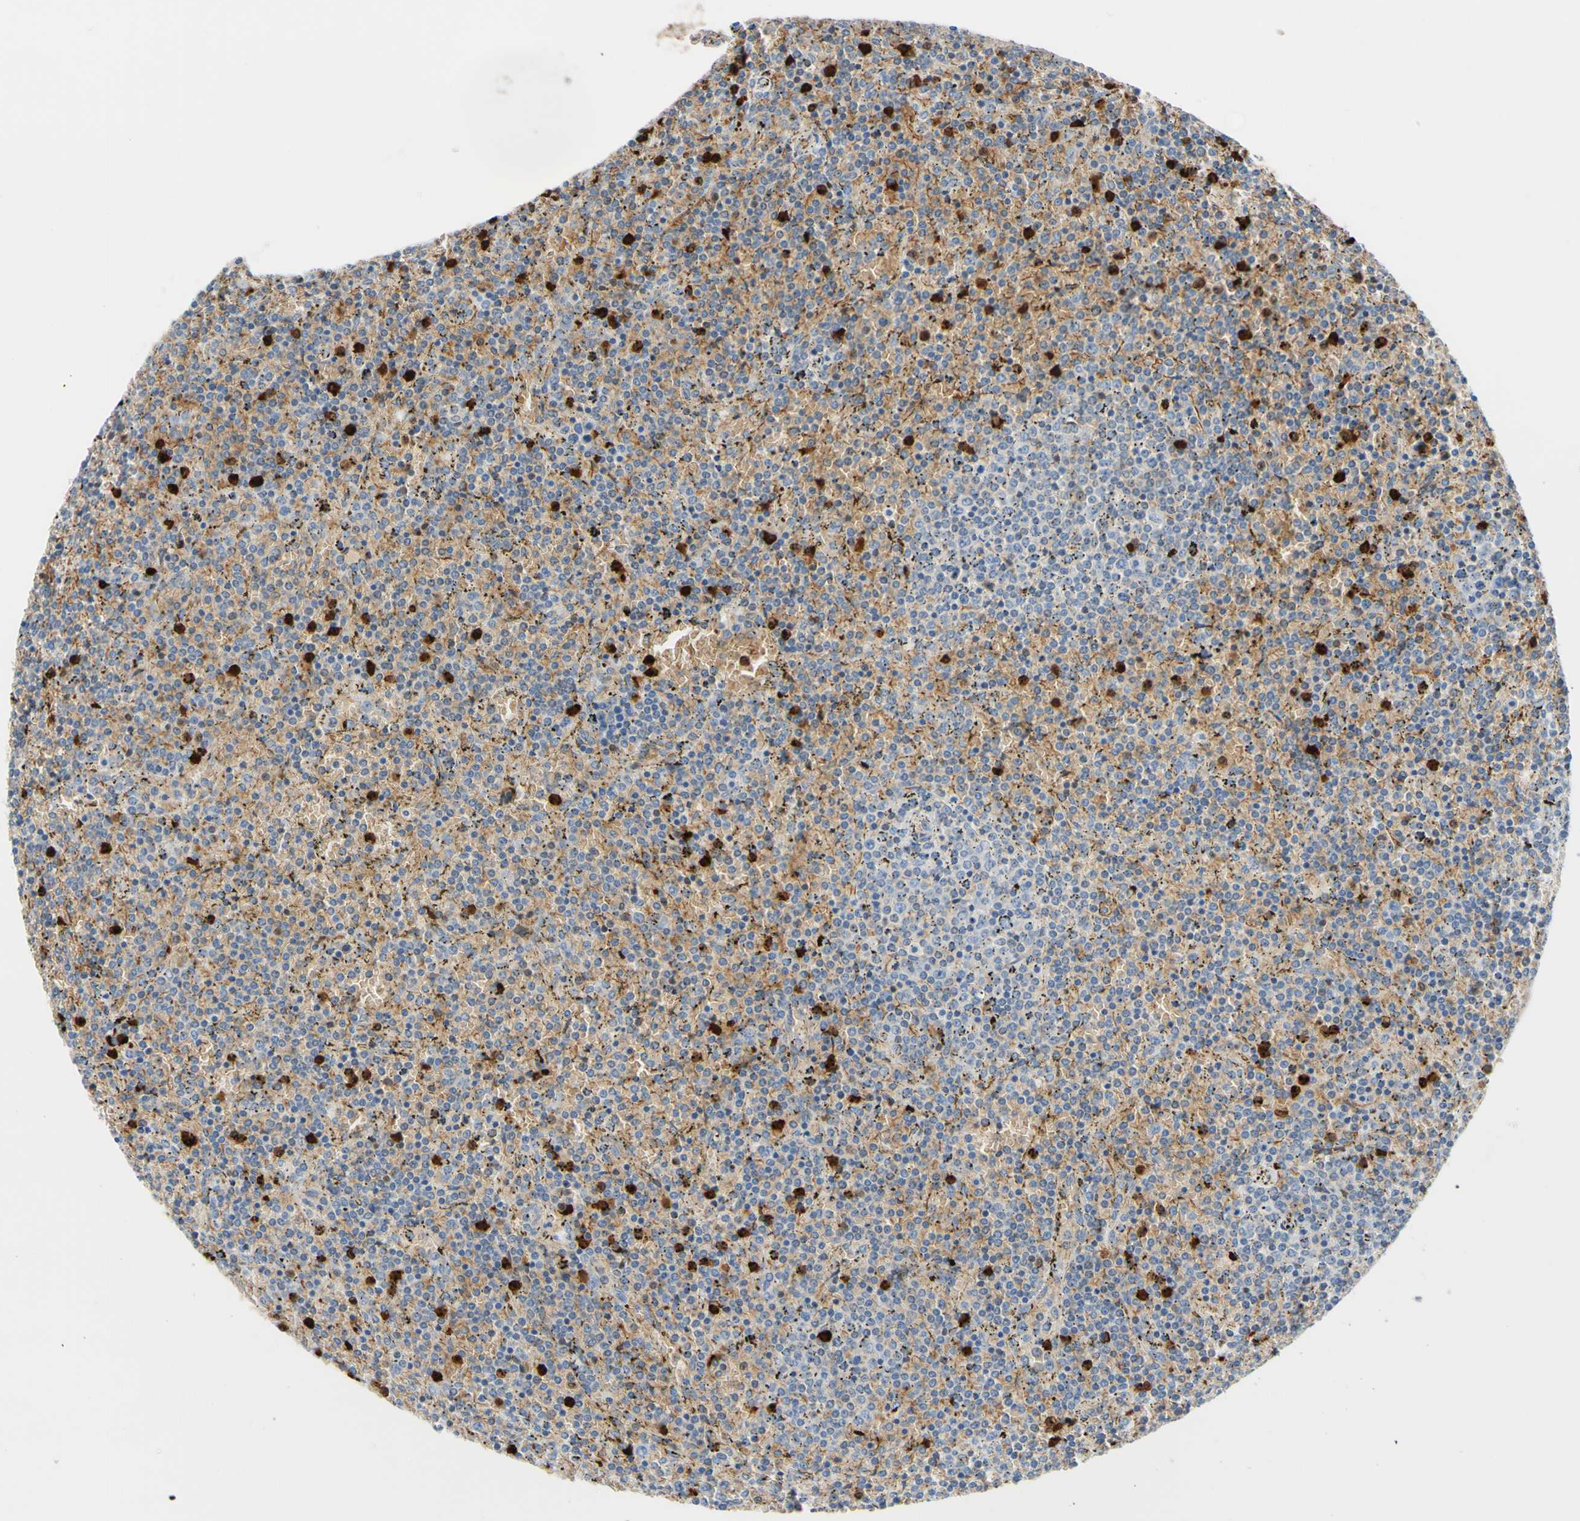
{"staining": {"intensity": "weak", "quantity": "25%-75%", "location": "cytoplasmic/membranous"}, "tissue": "lymphoma", "cell_type": "Tumor cells", "image_type": "cancer", "snomed": [{"axis": "morphology", "description": "Malignant lymphoma, non-Hodgkin's type, Low grade"}, {"axis": "topography", "description": "Spleen"}], "caption": "This is a photomicrograph of IHC staining of lymphoma, which shows weak positivity in the cytoplasmic/membranous of tumor cells.", "gene": "USP9X", "patient": {"sex": "female", "age": 77}}